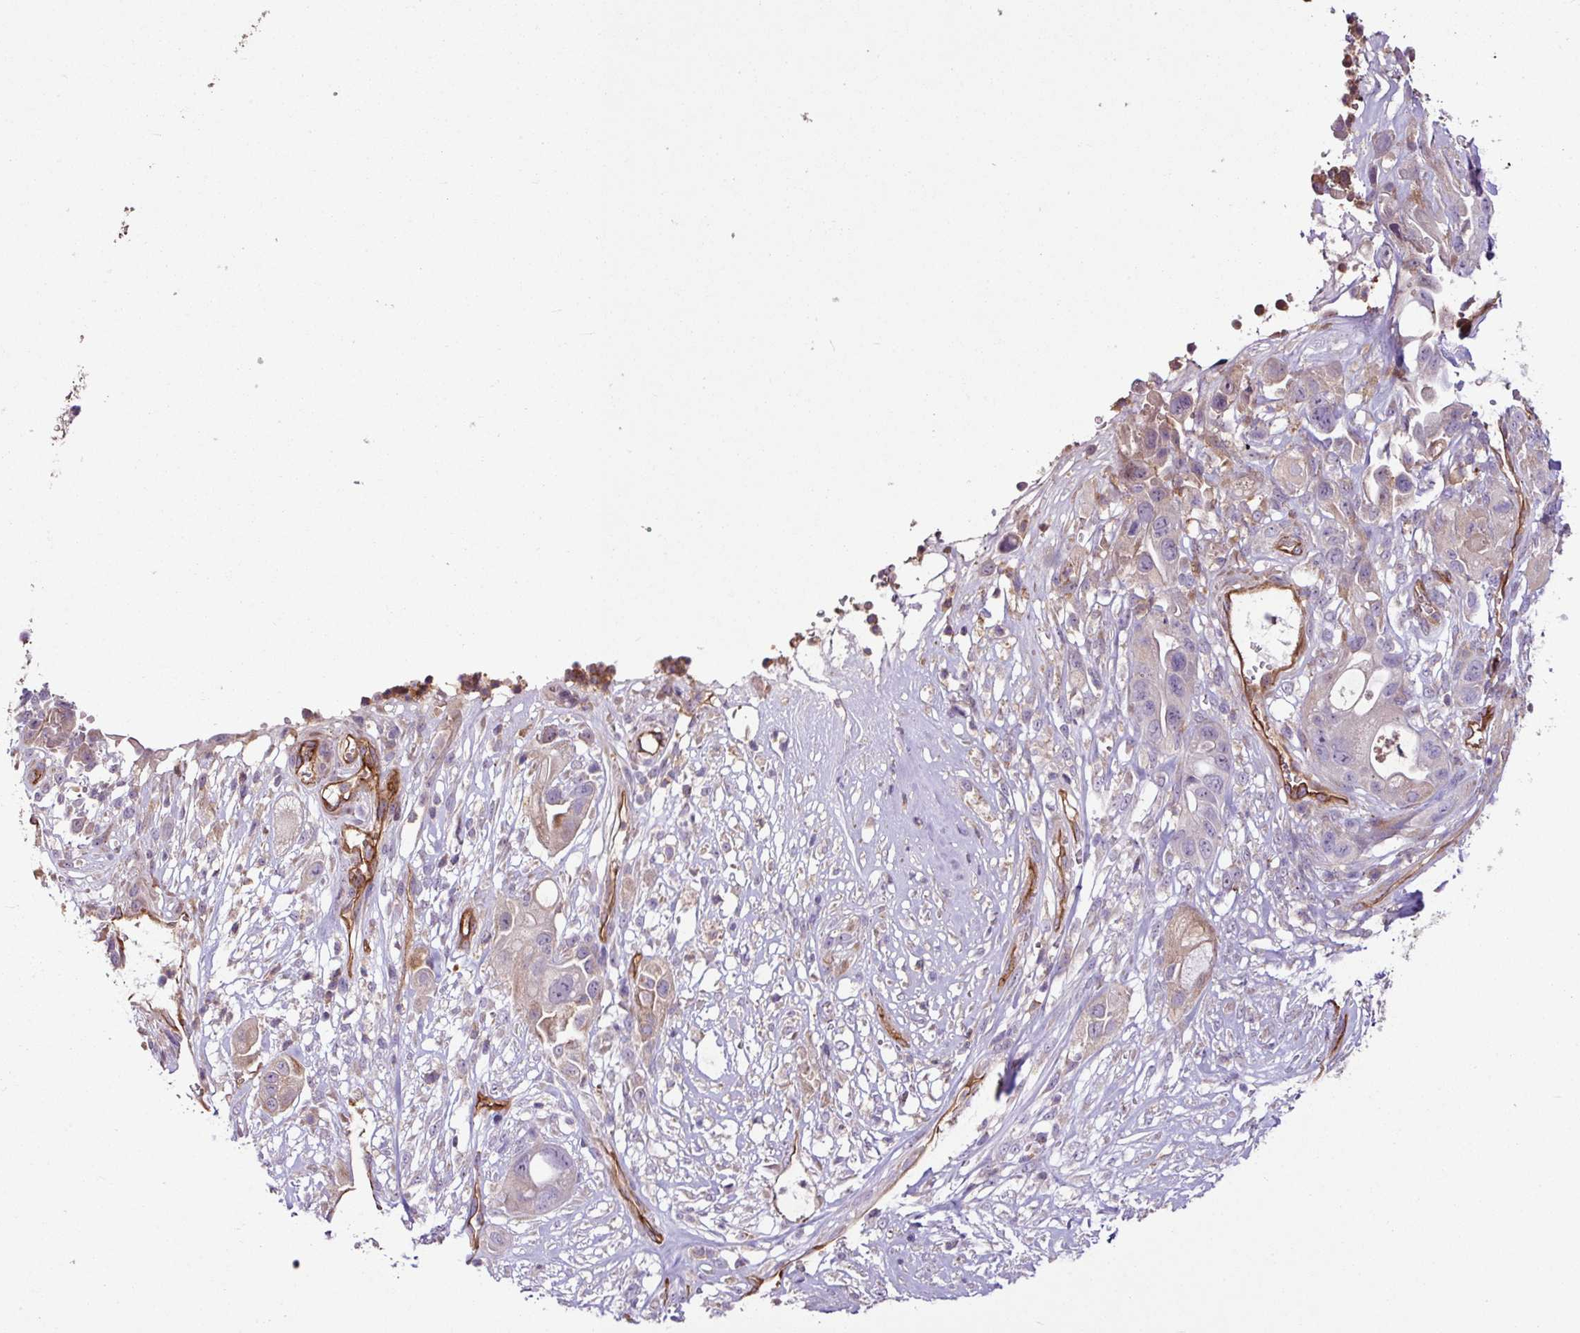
{"staining": {"intensity": "weak", "quantity": "25%-75%", "location": "cytoplasmic/membranous"}, "tissue": "pancreatic cancer", "cell_type": "Tumor cells", "image_type": "cancer", "snomed": [{"axis": "morphology", "description": "Adenocarcinoma, NOS"}, {"axis": "topography", "description": "Pancreas"}], "caption": "This histopathology image reveals IHC staining of pancreatic cancer (adenocarcinoma), with low weak cytoplasmic/membranous staining in about 25%-75% of tumor cells.", "gene": "ZNF106", "patient": {"sex": "male", "age": 44}}